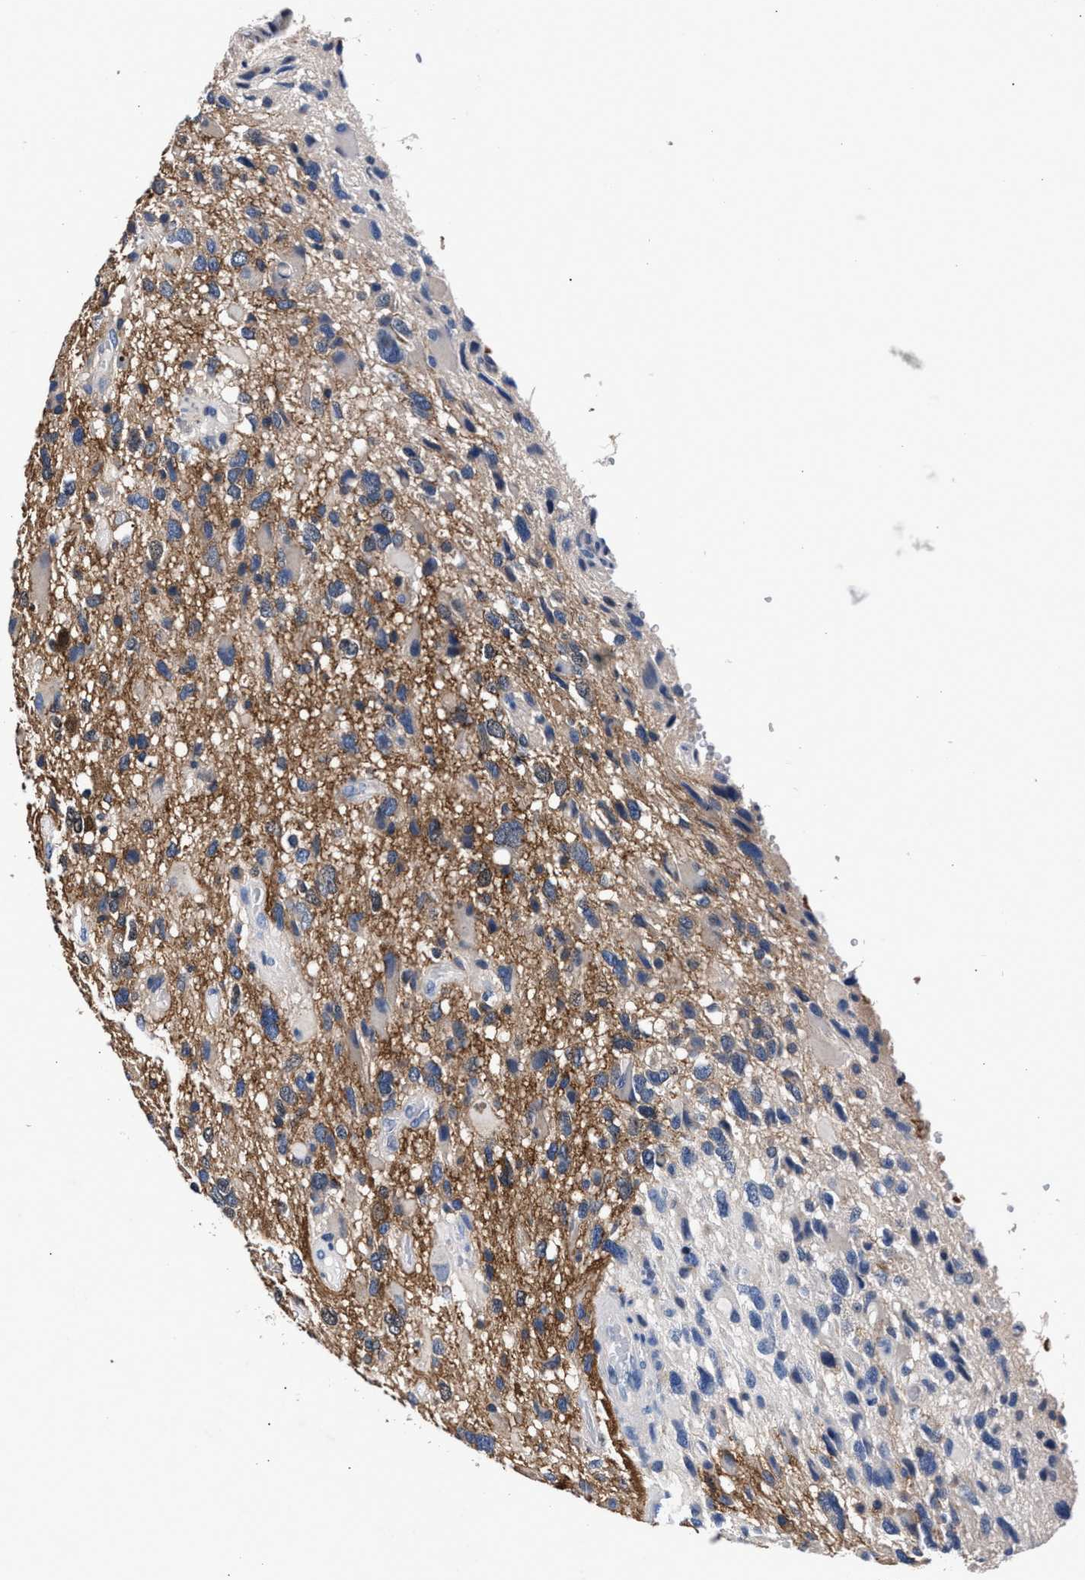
{"staining": {"intensity": "moderate", "quantity": "25%-75%", "location": "cytoplasmic/membranous"}, "tissue": "glioma", "cell_type": "Tumor cells", "image_type": "cancer", "snomed": [{"axis": "morphology", "description": "Glioma, malignant, High grade"}, {"axis": "topography", "description": "Brain"}], "caption": "Immunohistochemistry (IHC) staining of high-grade glioma (malignant), which displays medium levels of moderate cytoplasmic/membranous positivity in approximately 25%-75% of tumor cells indicating moderate cytoplasmic/membranous protein staining. The staining was performed using DAB (3,3'-diaminobenzidine) (brown) for protein detection and nuclei were counterstained in hematoxylin (blue).", "gene": "PHF24", "patient": {"sex": "male", "age": 33}}